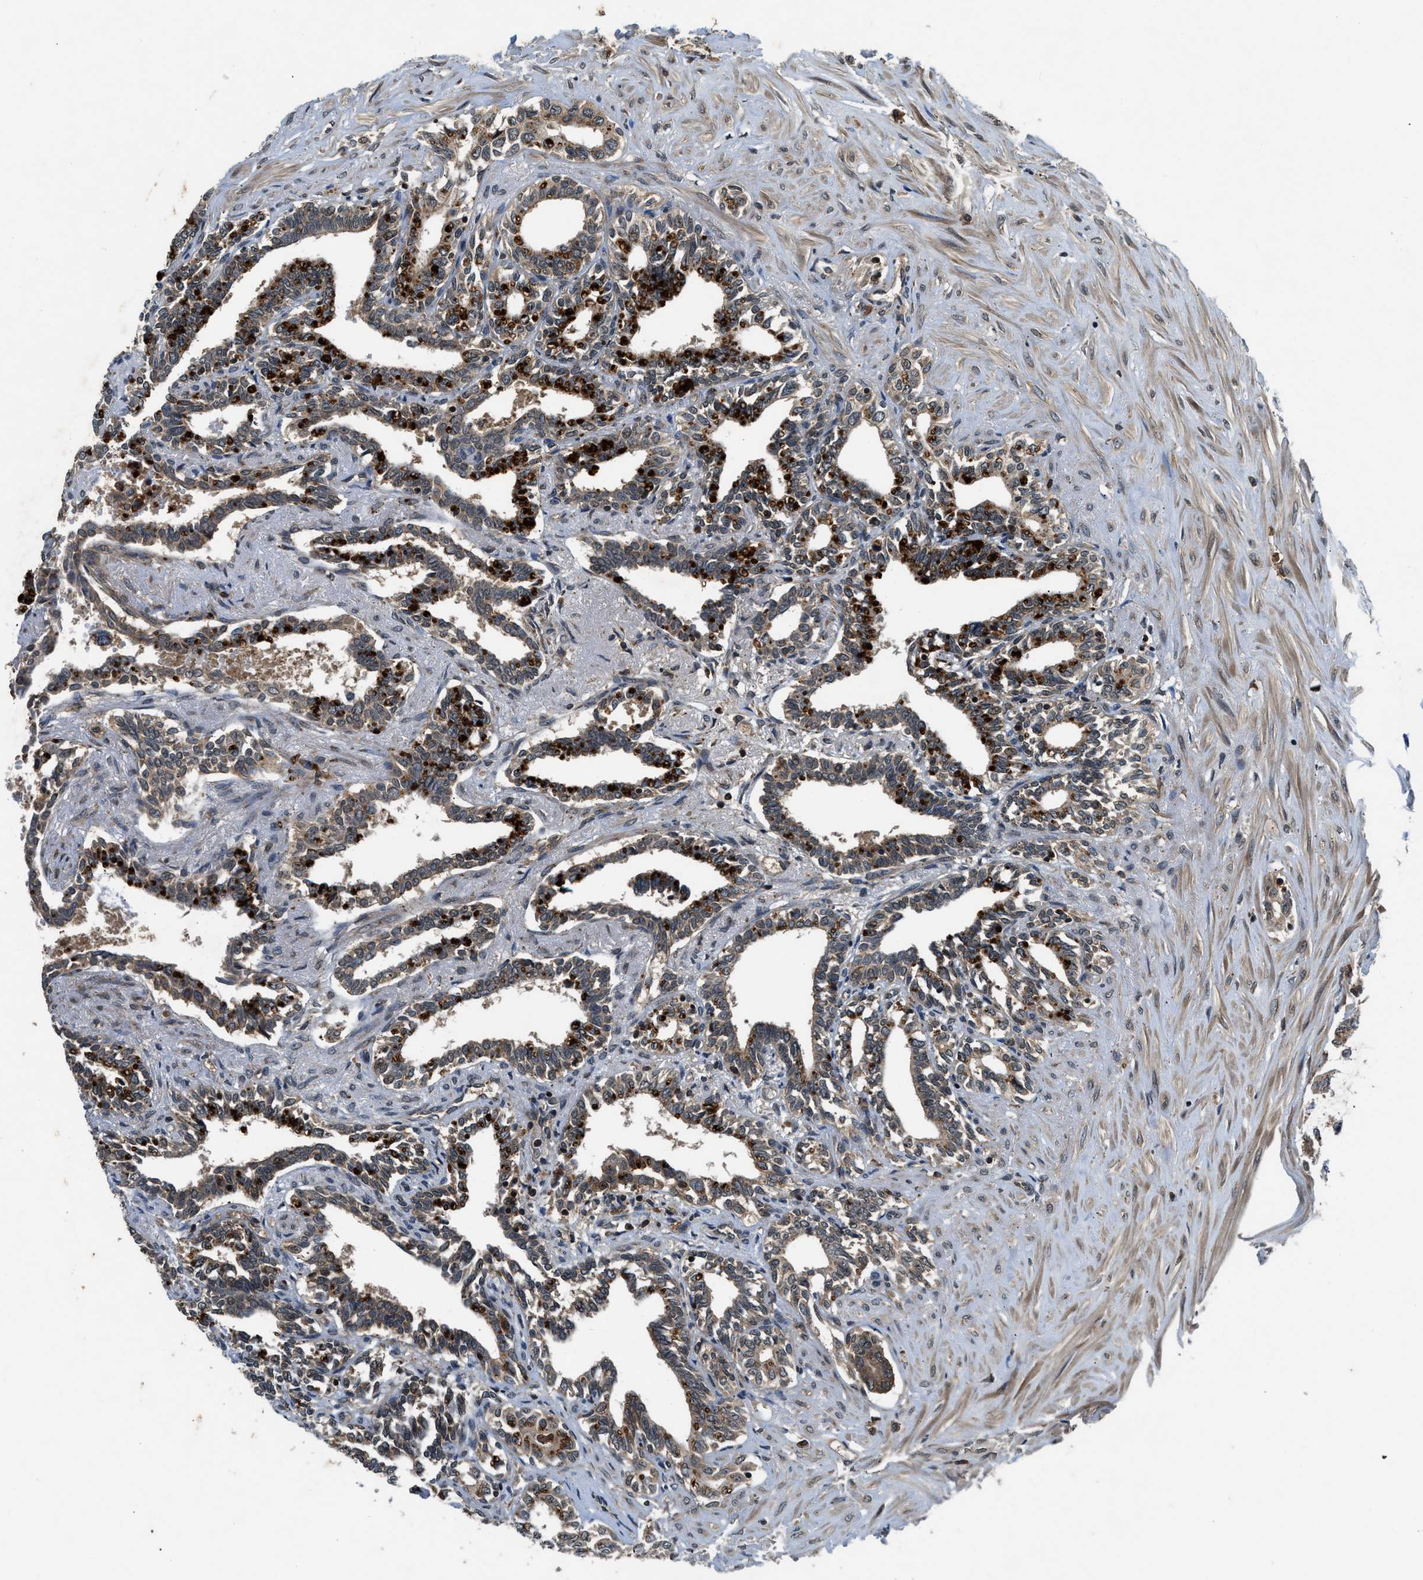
{"staining": {"intensity": "moderate", "quantity": ">75%", "location": "cytoplasmic/membranous"}, "tissue": "seminal vesicle", "cell_type": "Glandular cells", "image_type": "normal", "snomed": [{"axis": "morphology", "description": "Normal tissue, NOS"}, {"axis": "morphology", "description": "Adenocarcinoma, High grade"}, {"axis": "topography", "description": "Prostate"}, {"axis": "topography", "description": "Seminal veicle"}], "caption": "Seminal vesicle stained with DAB immunohistochemistry shows medium levels of moderate cytoplasmic/membranous expression in approximately >75% of glandular cells.", "gene": "RPS6KB1", "patient": {"sex": "male", "age": 55}}